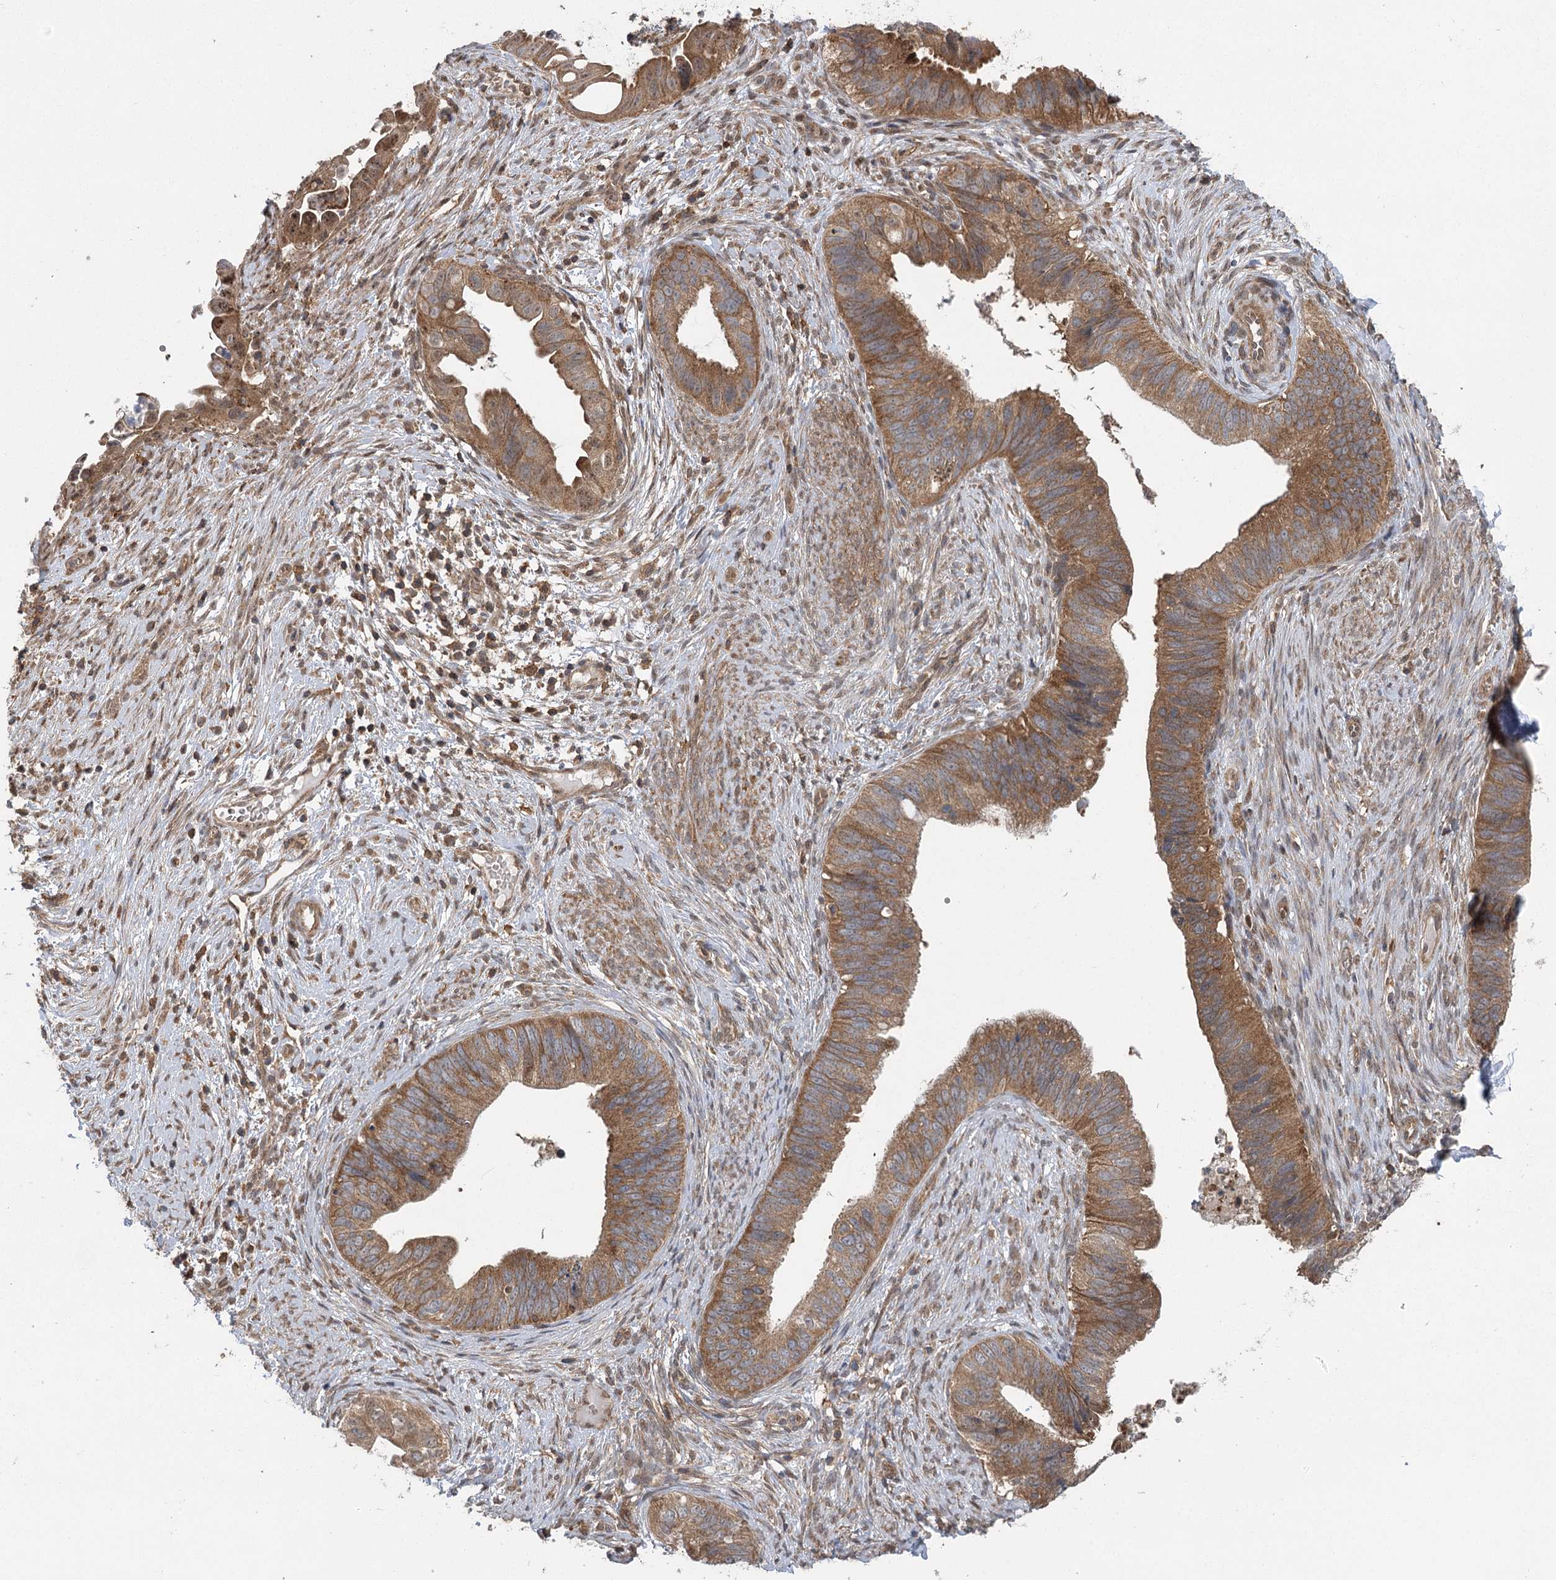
{"staining": {"intensity": "moderate", "quantity": ">75%", "location": "cytoplasmic/membranous"}, "tissue": "cervical cancer", "cell_type": "Tumor cells", "image_type": "cancer", "snomed": [{"axis": "morphology", "description": "Adenocarcinoma, NOS"}, {"axis": "topography", "description": "Cervix"}], "caption": "The immunohistochemical stain shows moderate cytoplasmic/membranous staining in tumor cells of cervical cancer tissue.", "gene": "C12orf4", "patient": {"sex": "female", "age": 42}}